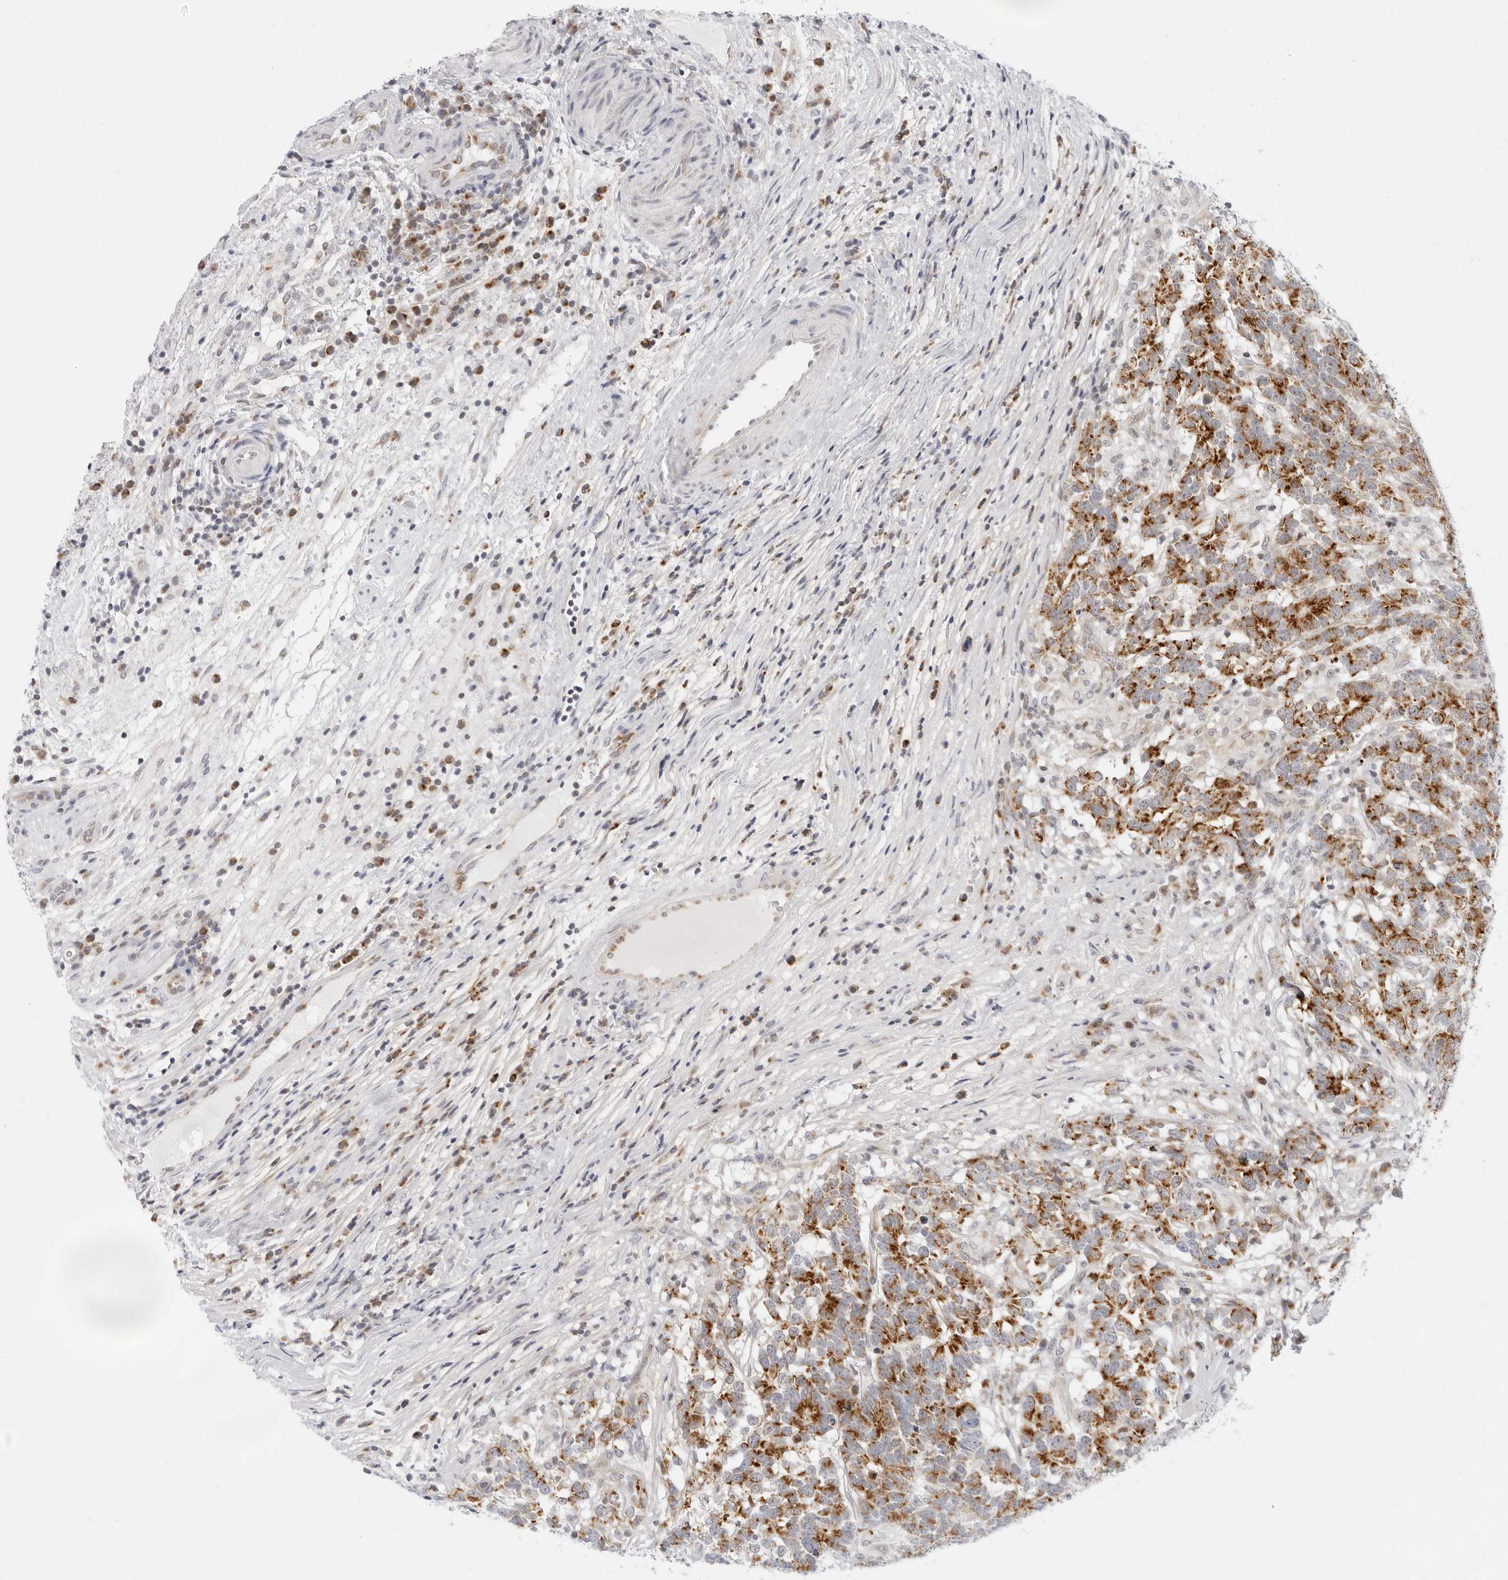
{"staining": {"intensity": "moderate", "quantity": ">75%", "location": "cytoplasmic/membranous"}, "tissue": "testis cancer", "cell_type": "Tumor cells", "image_type": "cancer", "snomed": [{"axis": "morphology", "description": "Carcinoma, Embryonal, NOS"}, {"axis": "topography", "description": "Testis"}], "caption": "Immunohistochemistry (IHC) staining of testis cancer (embryonal carcinoma), which shows medium levels of moderate cytoplasmic/membranous positivity in about >75% of tumor cells indicating moderate cytoplasmic/membranous protein expression. The staining was performed using DAB (brown) for protein detection and nuclei were counterstained in hematoxylin (blue).", "gene": "CIART", "patient": {"sex": "male", "age": 26}}